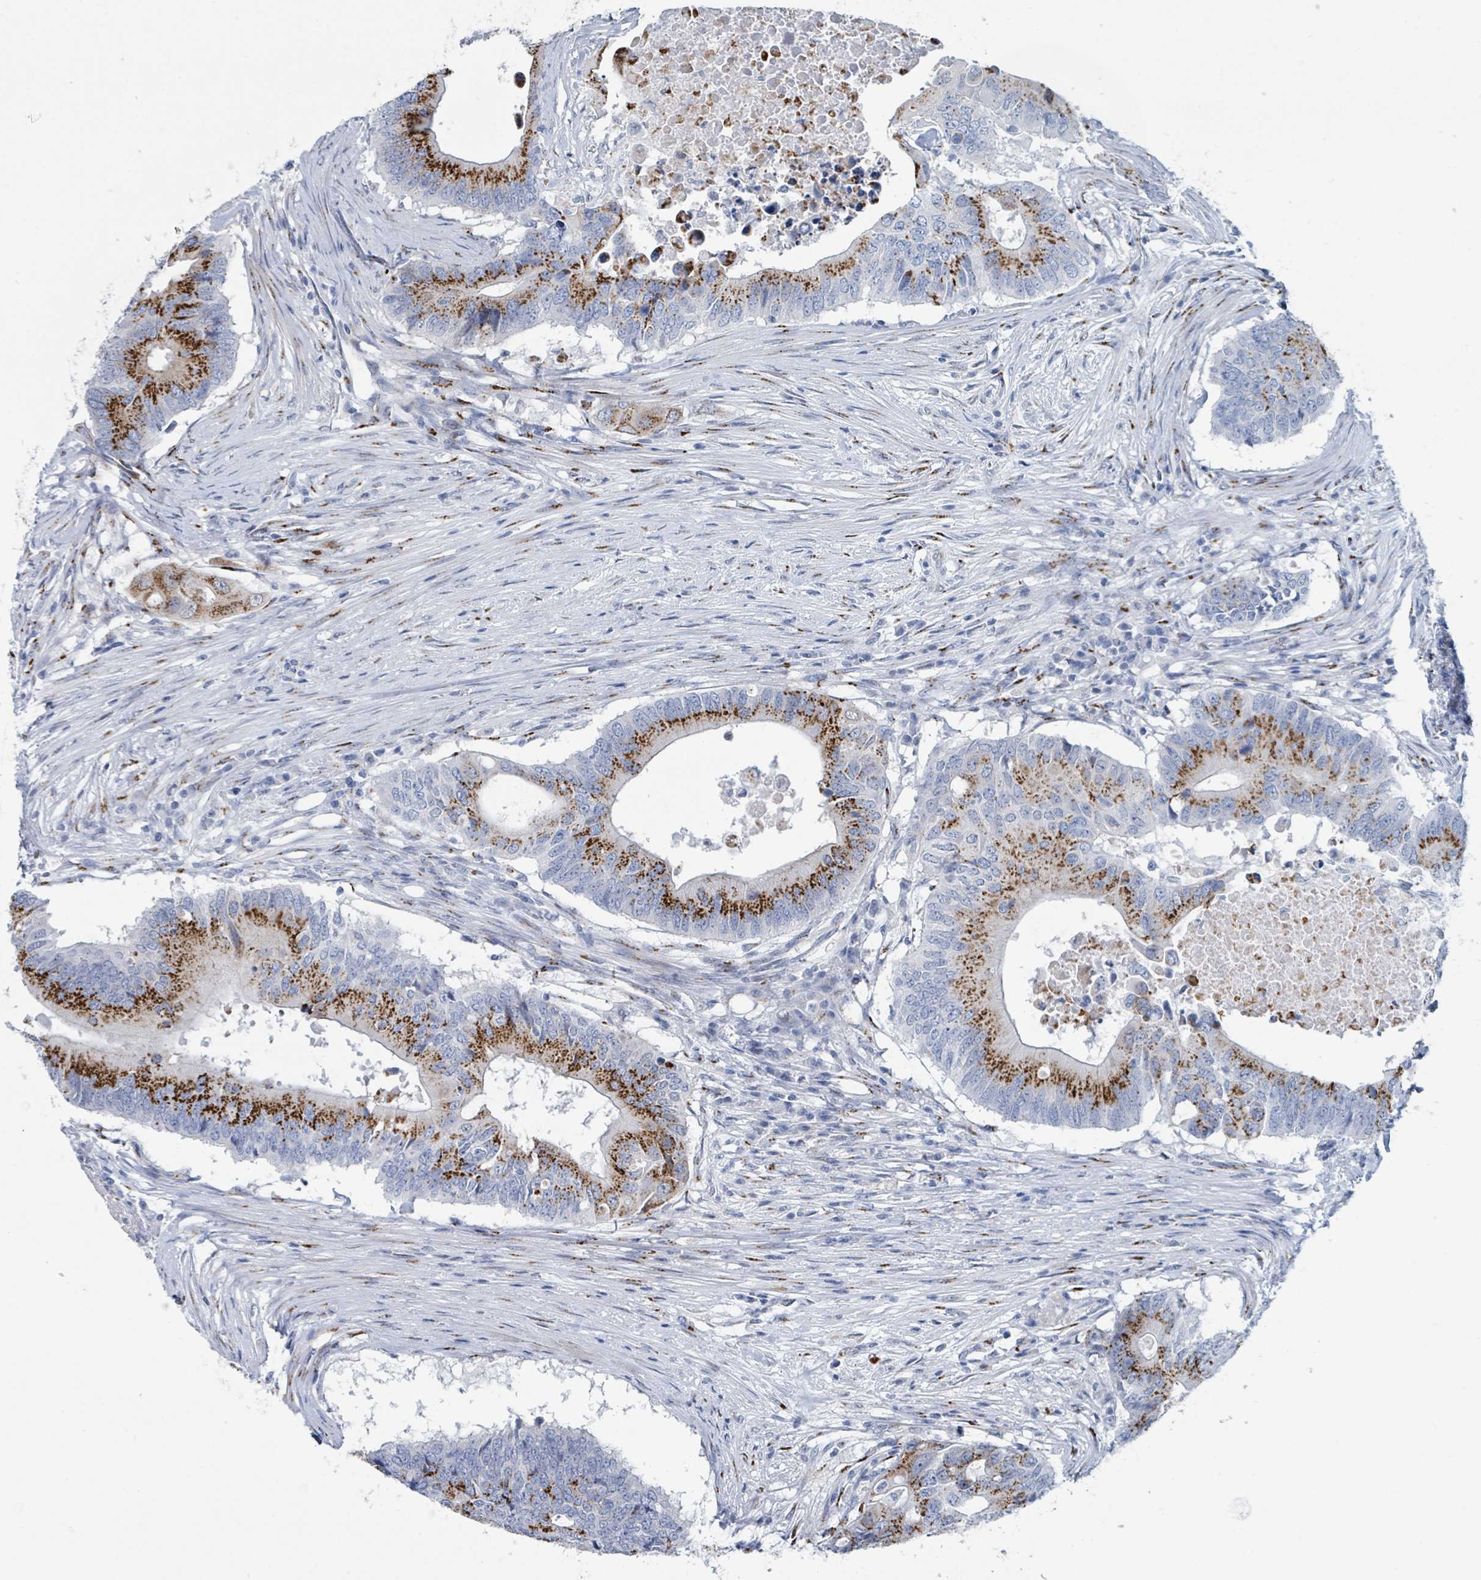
{"staining": {"intensity": "strong", "quantity": "25%-75%", "location": "cytoplasmic/membranous"}, "tissue": "colorectal cancer", "cell_type": "Tumor cells", "image_type": "cancer", "snomed": [{"axis": "morphology", "description": "Adenocarcinoma, NOS"}, {"axis": "topography", "description": "Colon"}], "caption": "Immunohistochemistry (IHC) (DAB (3,3'-diaminobenzidine)) staining of human colorectal cancer exhibits strong cytoplasmic/membranous protein staining in about 25%-75% of tumor cells.", "gene": "DCAF5", "patient": {"sex": "male", "age": 71}}